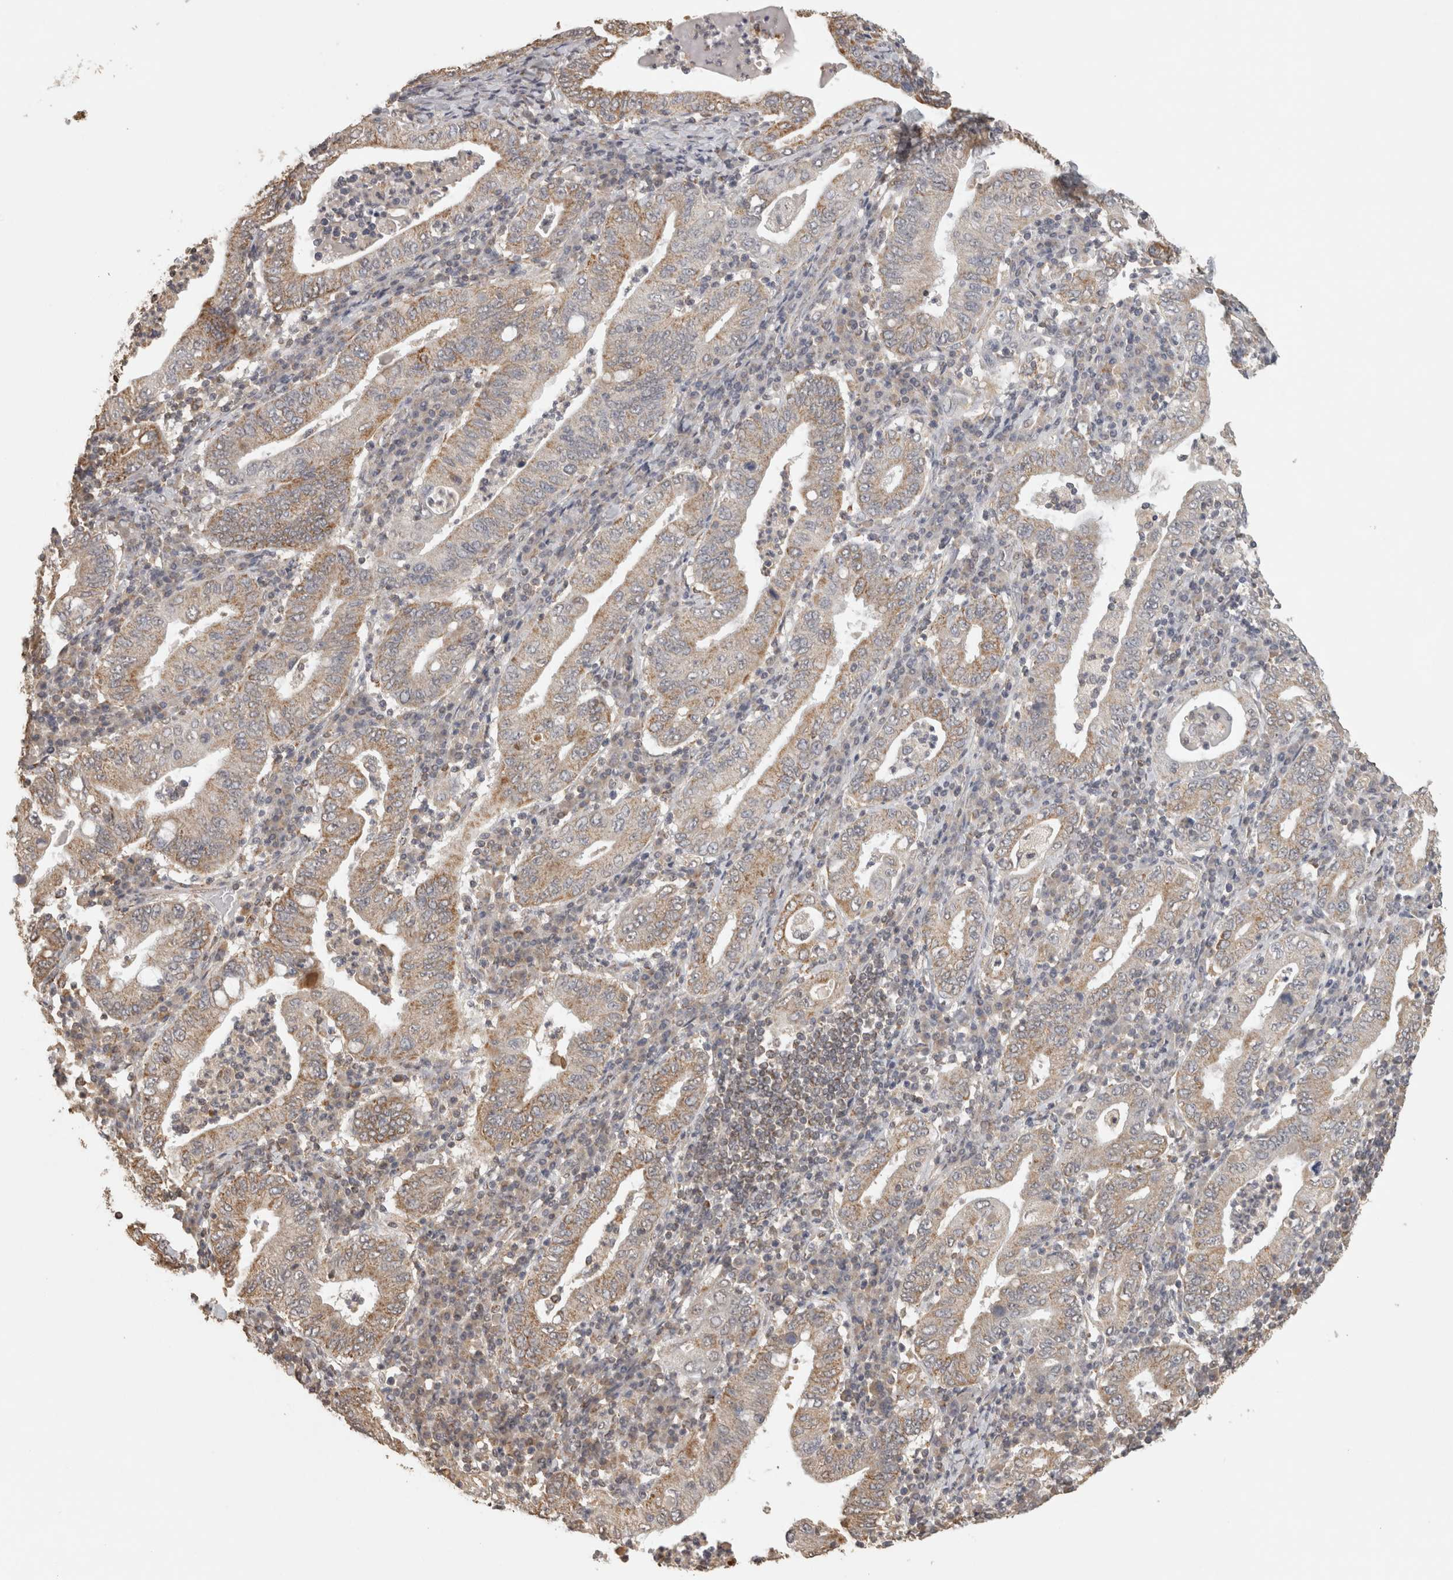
{"staining": {"intensity": "moderate", "quantity": "25%-75%", "location": "cytoplasmic/membranous"}, "tissue": "stomach cancer", "cell_type": "Tumor cells", "image_type": "cancer", "snomed": [{"axis": "morphology", "description": "Normal tissue, NOS"}, {"axis": "morphology", "description": "Adenocarcinoma, NOS"}, {"axis": "topography", "description": "Esophagus"}, {"axis": "topography", "description": "Stomach, upper"}, {"axis": "topography", "description": "Peripheral nerve tissue"}], "caption": "A brown stain shows moderate cytoplasmic/membranous positivity of a protein in stomach cancer tumor cells. (brown staining indicates protein expression, while blue staining denotes nuclei).", "gene": "BNIP3L", "patient": {"sex": "male", "age": 62}}